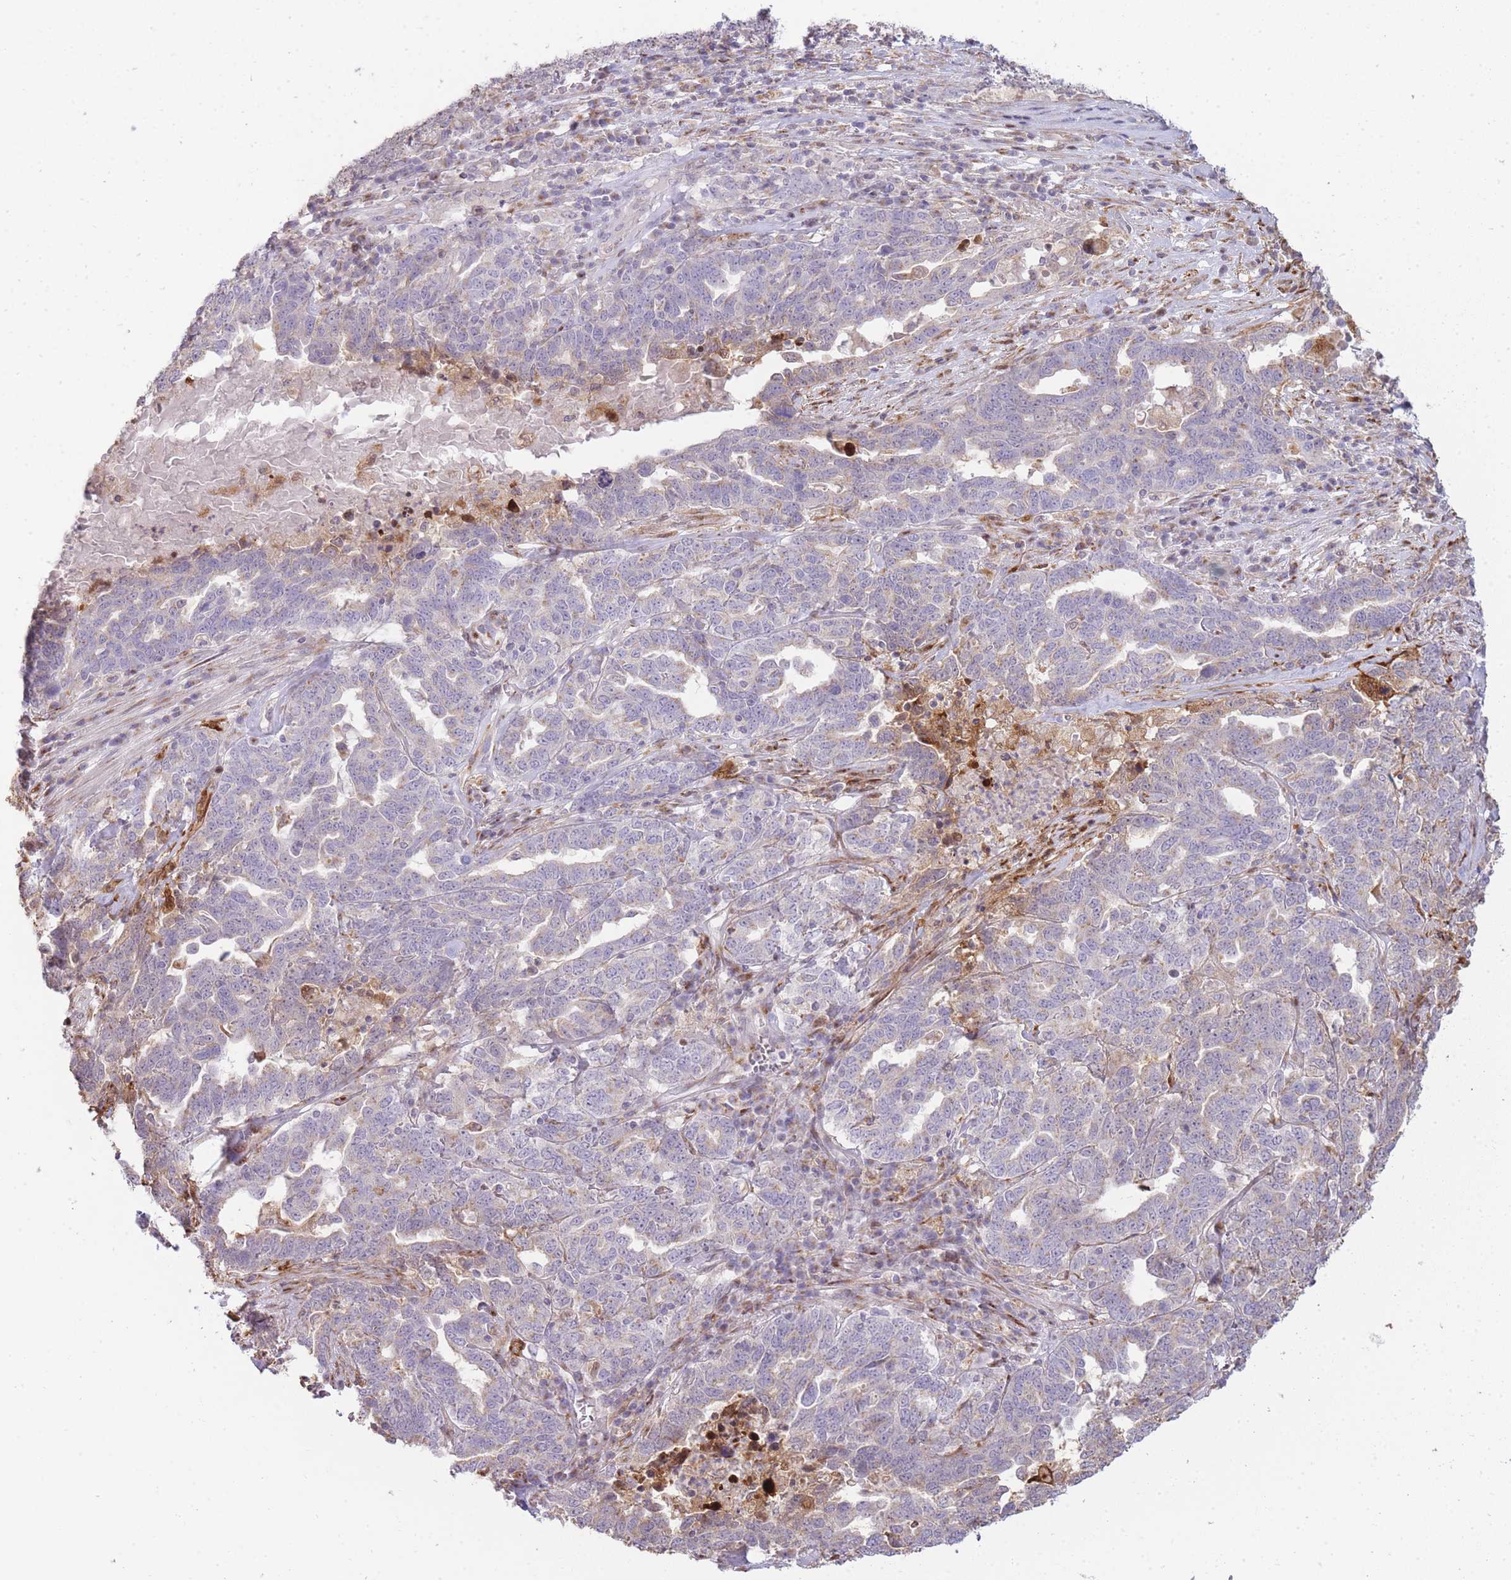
{"staining": {"intensity": "negative", "quantity": "none", "location": "none"}, "tissue": "ovarian cancer", "cell_type": "Tumor cells", "image_type": "cancer", "snomed": [{"axis": "morphology", "description": "Carcinoma, endometroid"}, {"axis": "topography", "description": "Ovary"}], "caption": "The histopathology image shows no significant expression in tumor cells of ovarian cancer (endometroid carcinoma). (IHC, brightfield microscopy, high magnification).", "gene": "PPP3R2", "patient": {"sex": "female", "age": 62}}